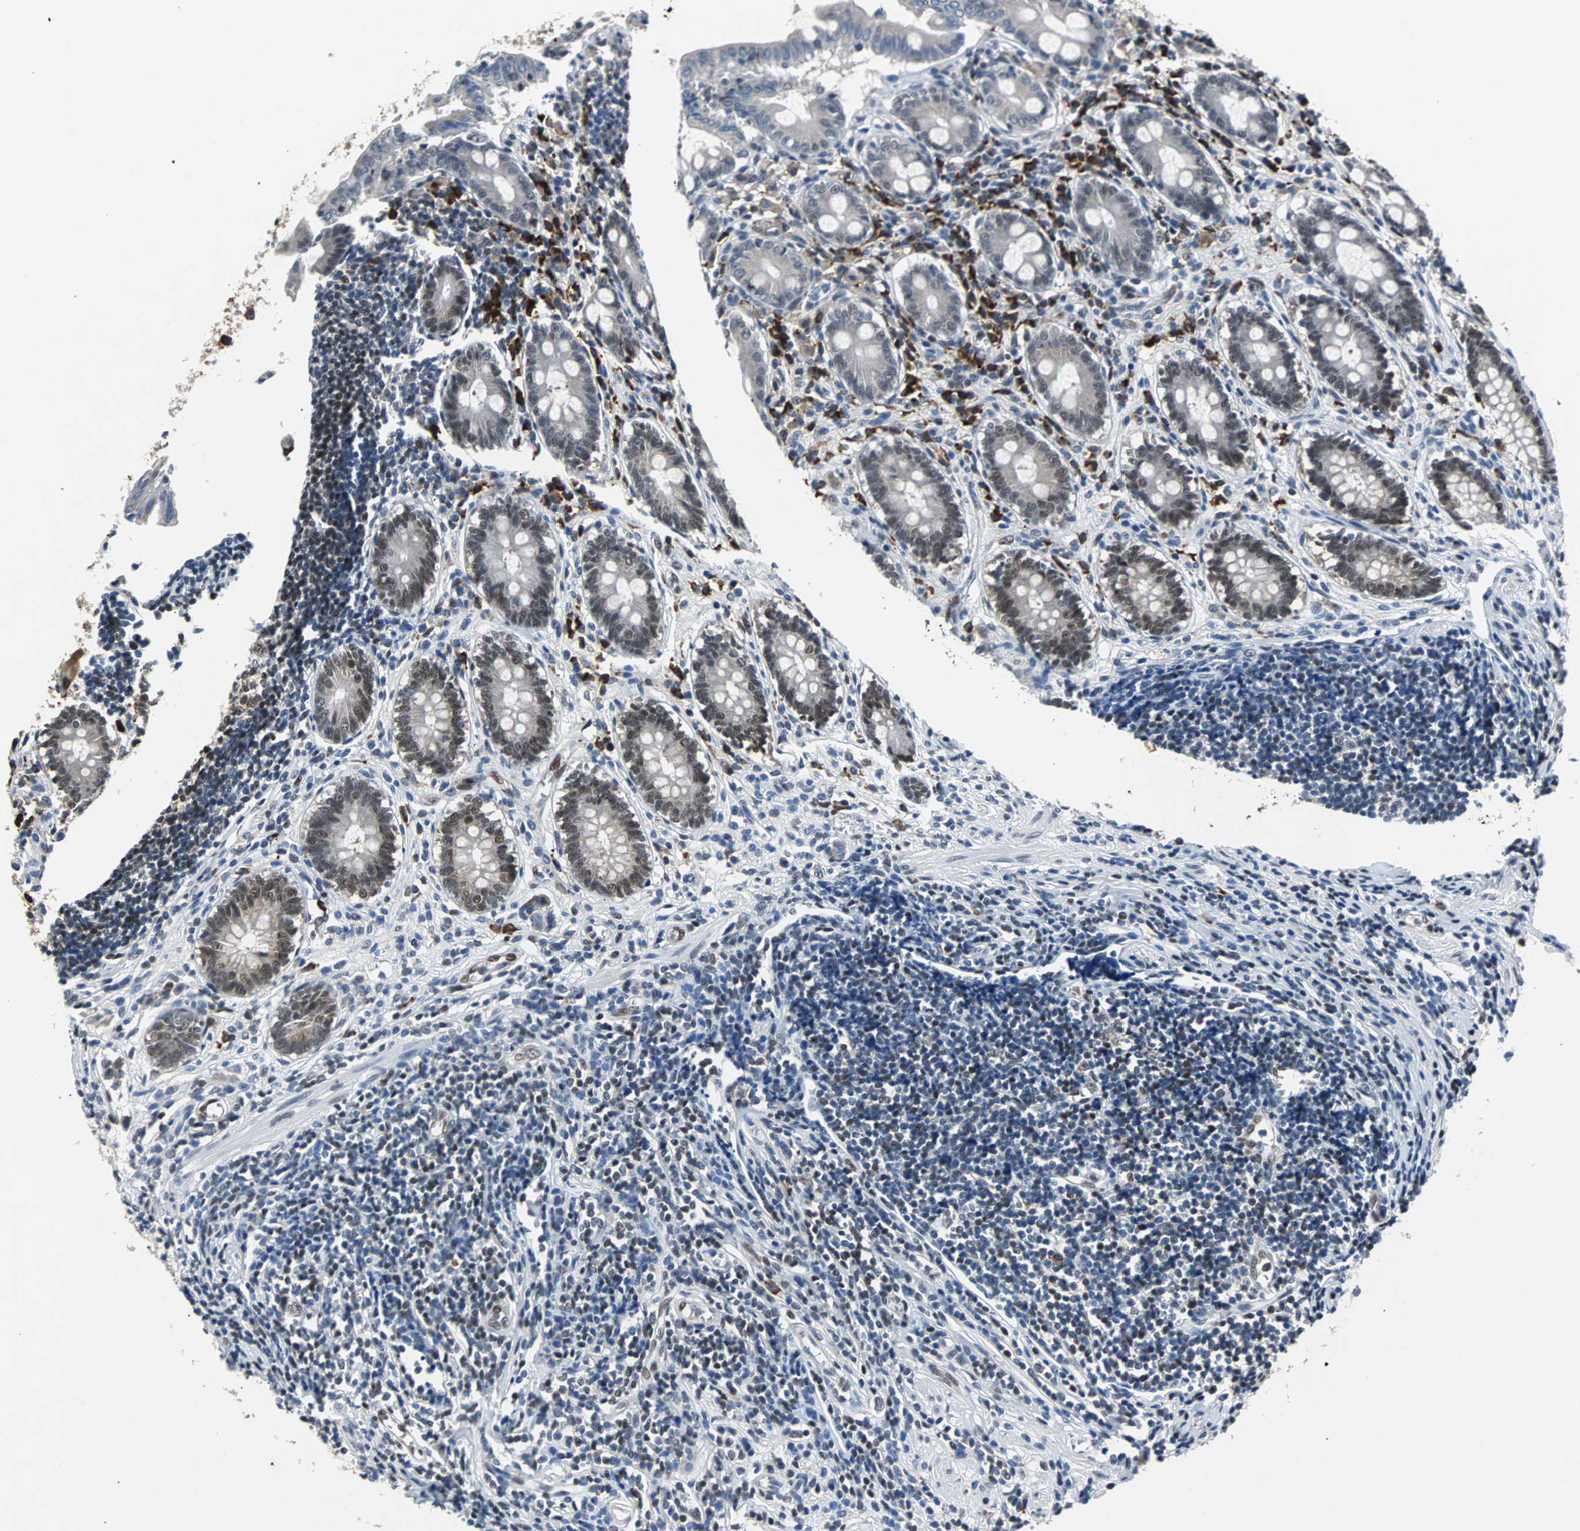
{"staining": {"intensity": "moderate", "quantity": "25%-75%", "location": "nuclear"}, "tissue": "appendix", "cell_type": "Glandular cells", "image_type": "normal", "snomed": [{"axis": "morphology", "description": "Normal tissue, NOS"}, {"axis": "topography", "description": "Appendix"}], "caption": "Immunohistochemistry staining of benign appendix, which demonstrates medium levels of moderate nuclear staining in about 25%-75% of glandular cells indicating moderate nuclear protein staining. The staining was performed using DAB (brown) for protein detection and nuclei were counterstained in hematoxylin (blue).", "gene": "USP28", "patient": {"sex": "female", "age": 50}}